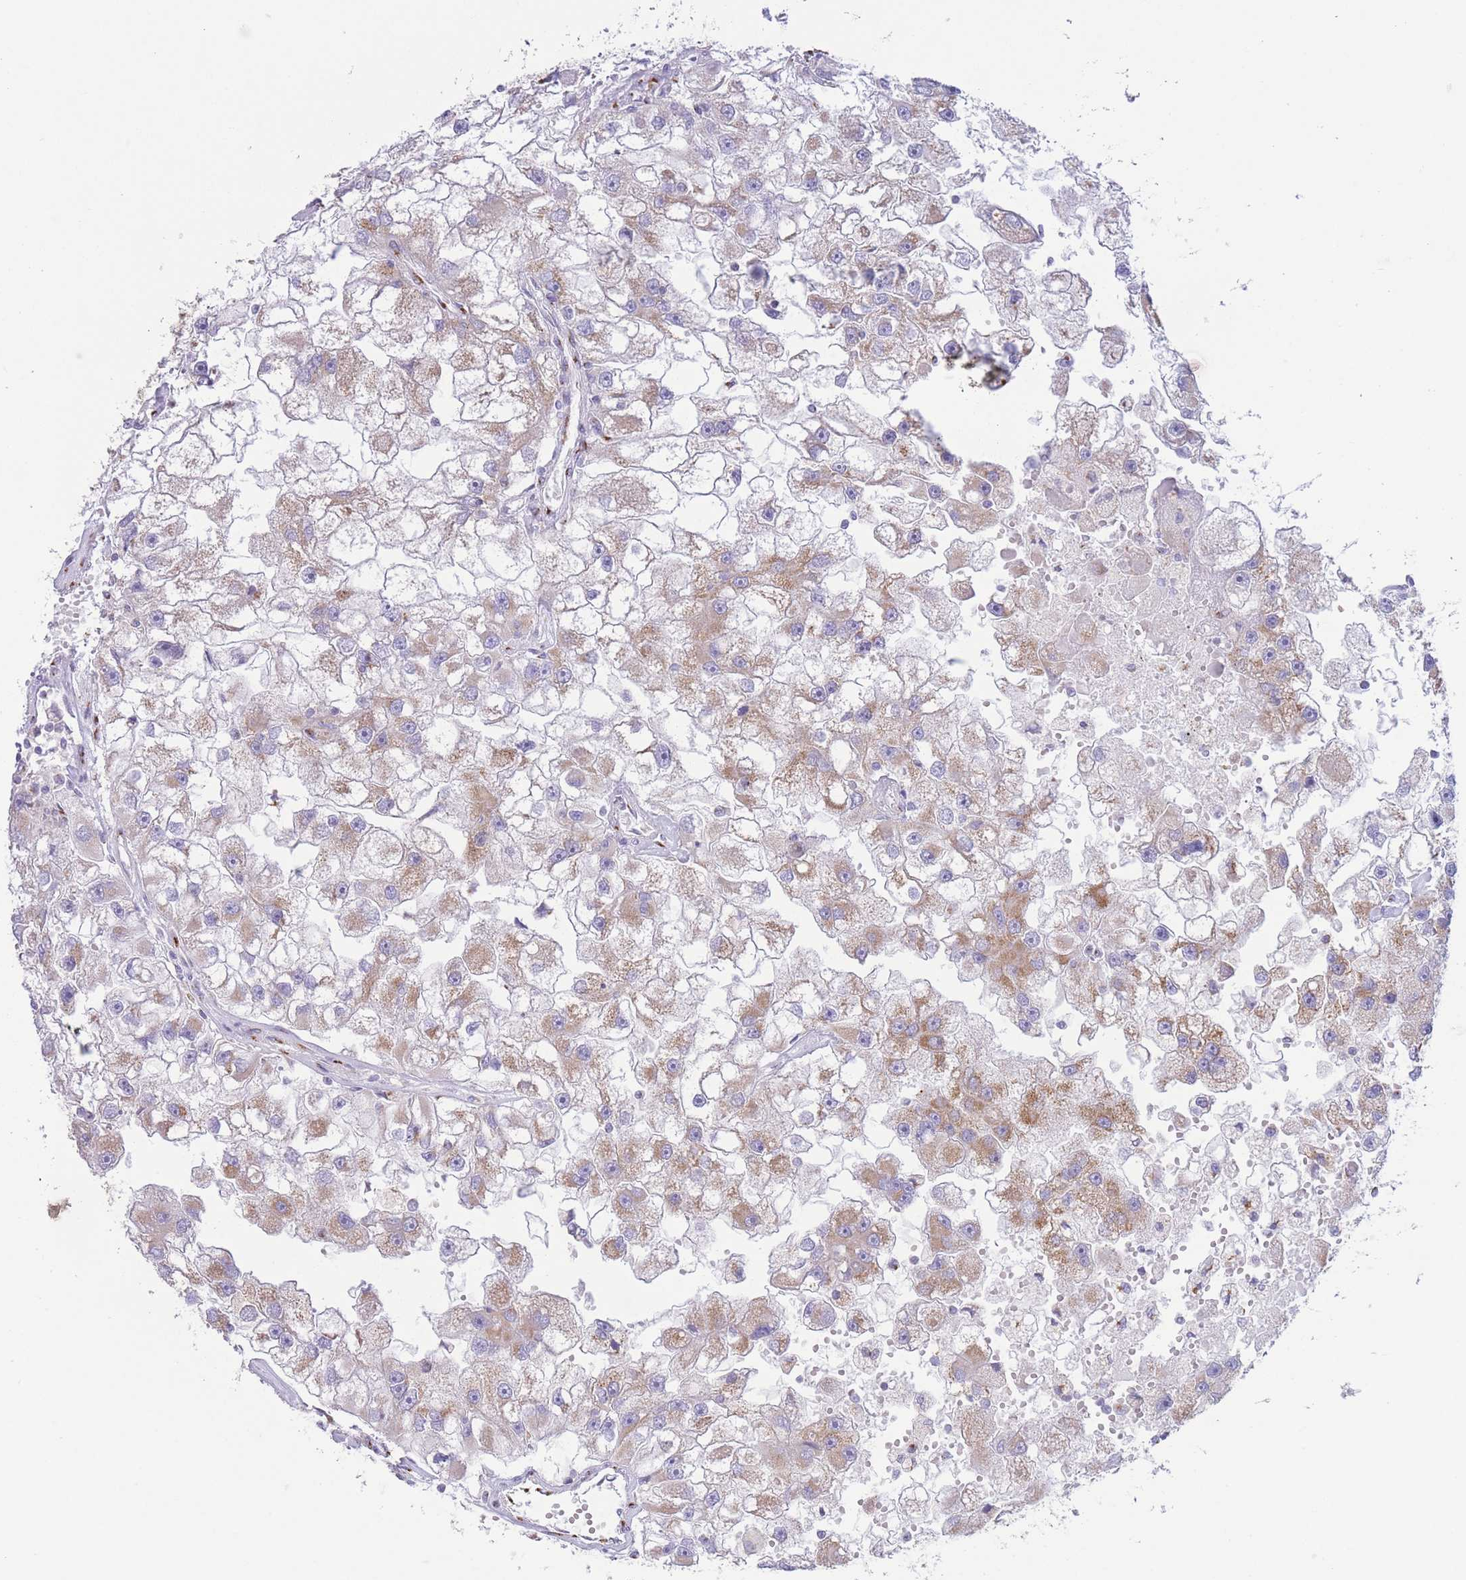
{"staining": {"intensity": "moderate", "quantity": "25%-75%", "location": "cytoplasmic/membranous"}, "tissue": "renal cancer", "cell_type": "Tumor cells", "image_type": "cancer", "snomed": [{"axis": "morphology", "description": "Adenocarcinoma, NOS"}, {"axis": "topography", "description": "Kidney"}], "caption": "Renal cancer stained with DAB (3,3'-diaminobenzidine) immunohistochemistry (IHC) displays medium levels of moderate cytoplasmic/membranous staining in about 25%-75% of tumor cells. (IHC, brightfield microscopy, high magnification).", "gene": "MPND", "patient": {"sex": "male", "age": 63}}